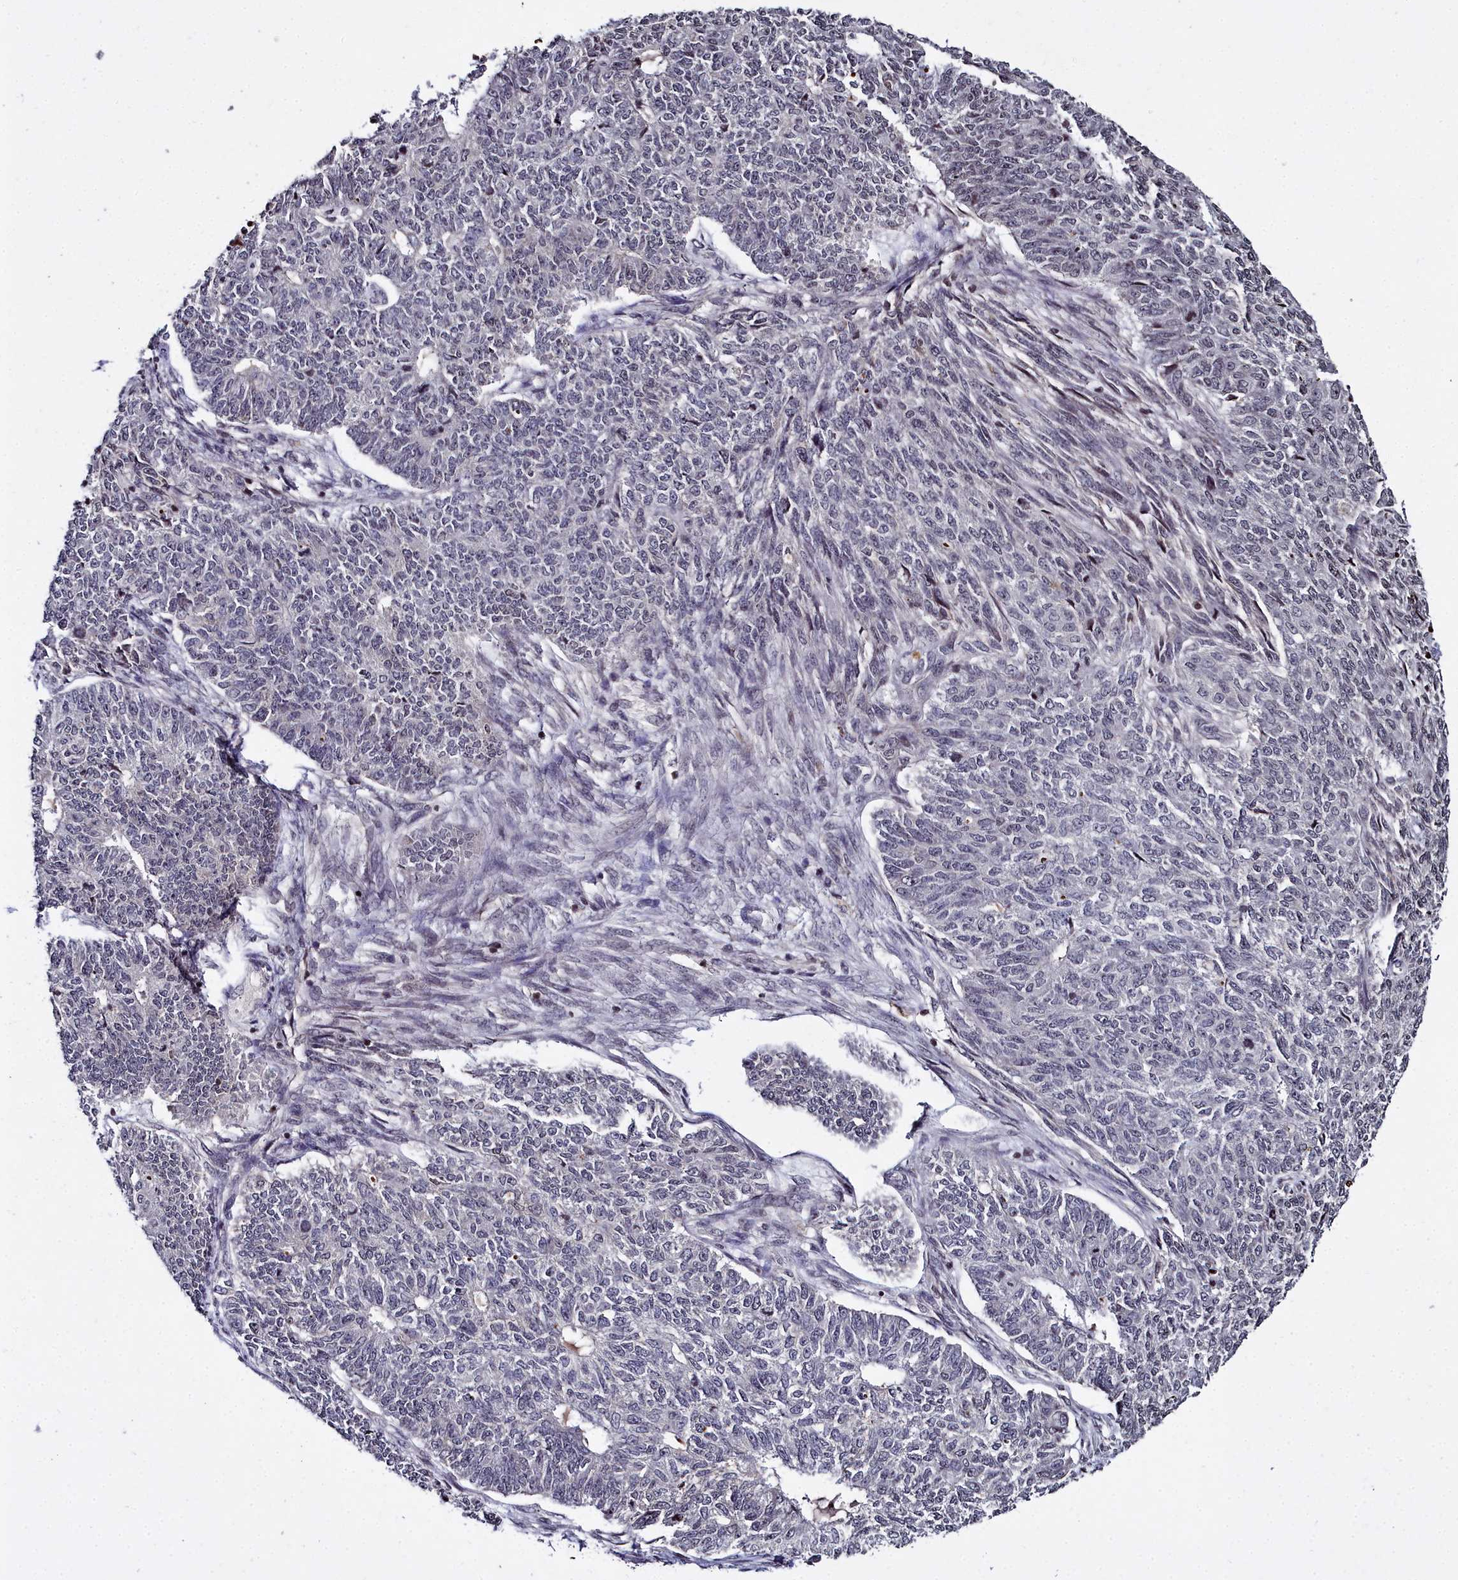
{"staining": {"intensity": "negative", "quantity": "none", "location": "none"}, "tissue": "endometrial cancer", "cell_type": "Tumor cells", "image_type": "cancer", "snomed": [{"axis": "morphology", "description": "Adenocarcinoma, NOS"}, {"axis": "topography", "description": "Endometrium"}], "caption": "DAB immunohistochemical staining of human endometrial adenocarcinoma exhibits no significant staining in tumor cells. (Stains: DAB IHC with hematoxylin counter stain, Microscopy: brightfield microscopy at high magnification).", "gene": "FZD4", "patient": {"sex": "female", "age": 32}}